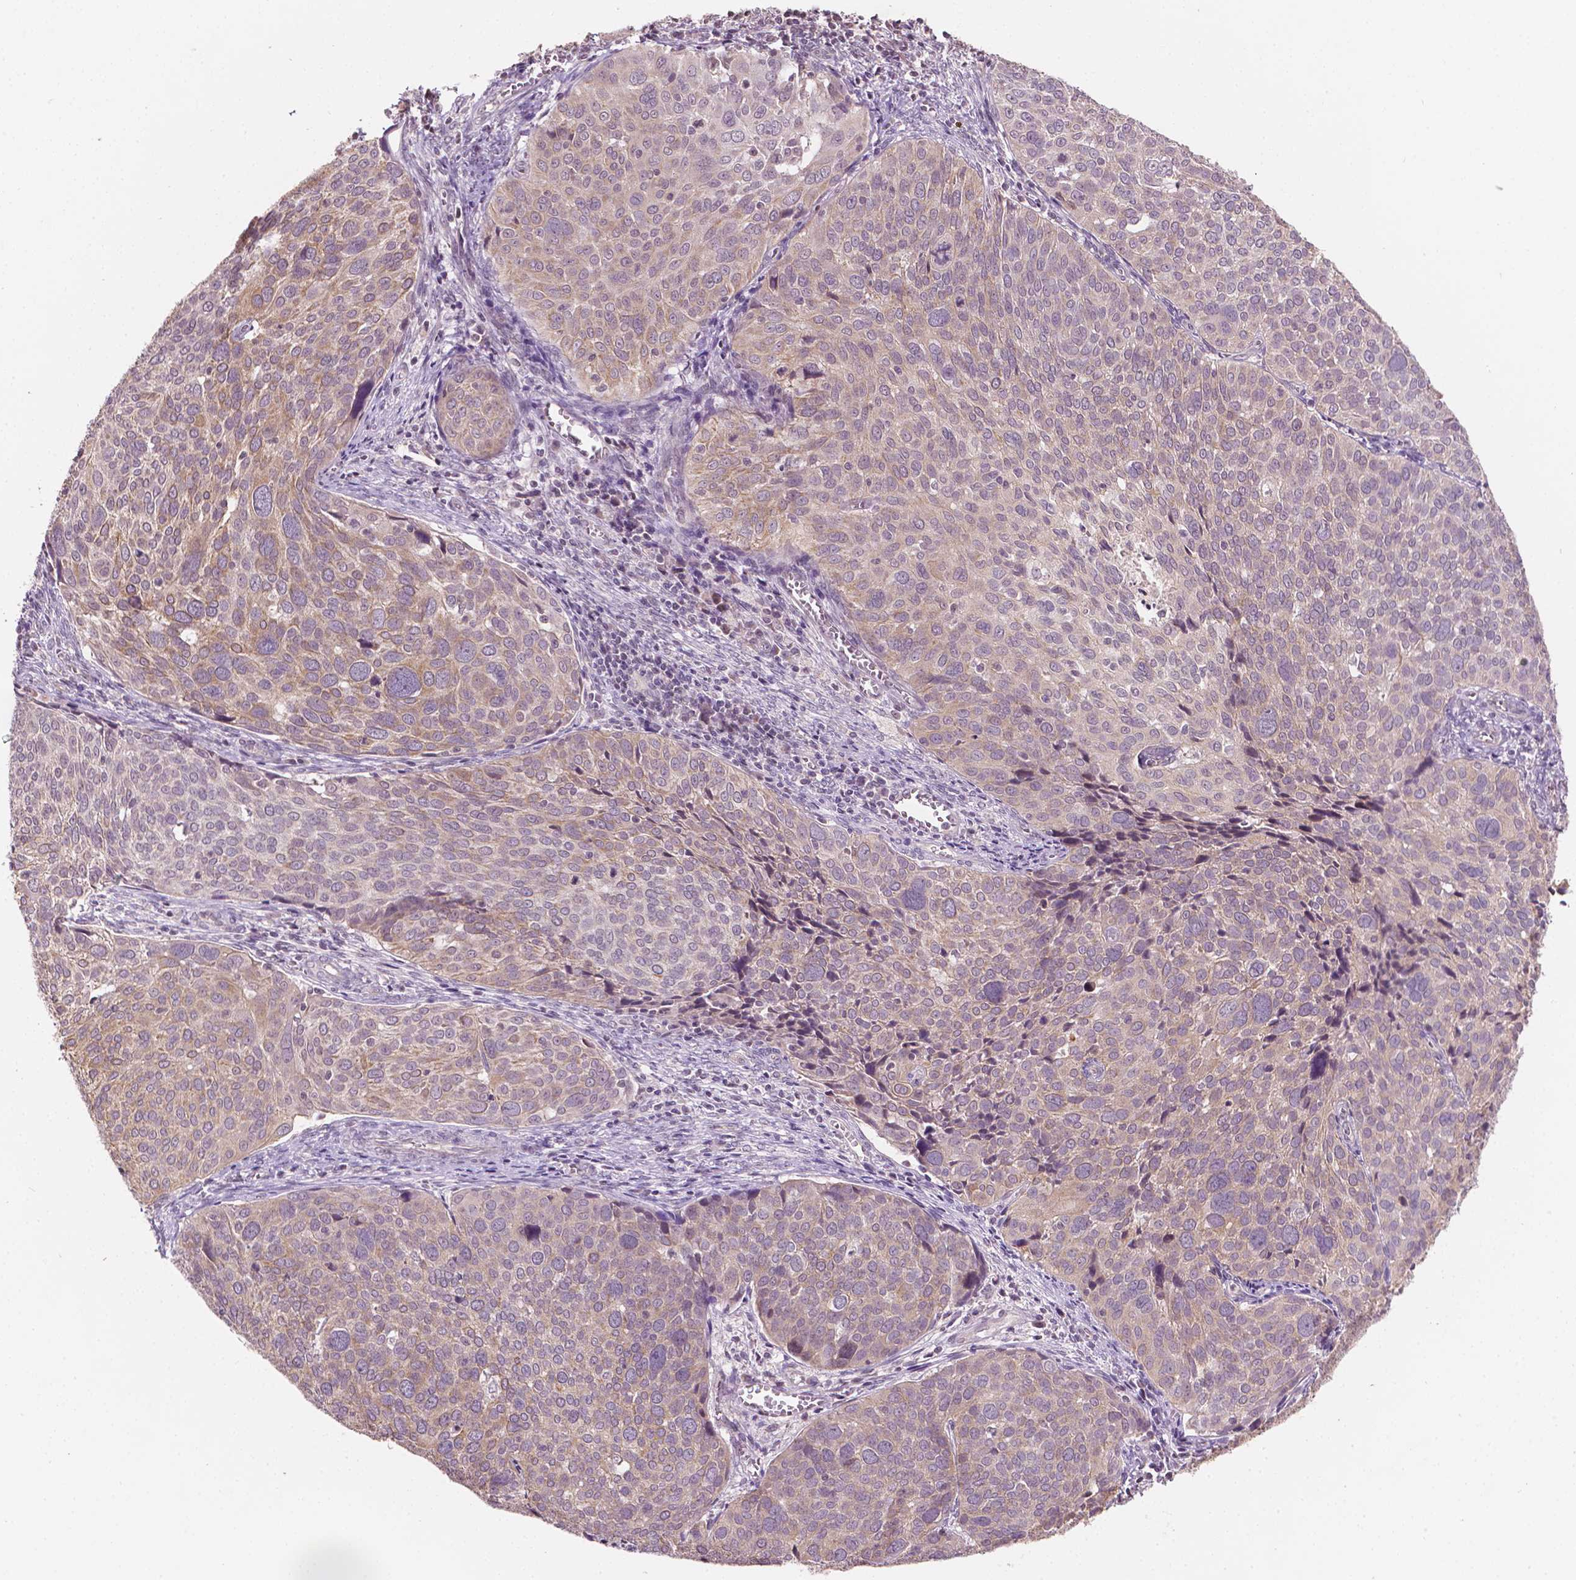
{"staining": {"intensity": "weak", "quantity": ">75%", "location": "cytoplasmic/membranous"}, "tissue": "cervical cancer", "cell_type": "Tumor cells", "image_type": "cancer", "snomed": [{"axis": "morphology", "description": "Squamous cell carcinoma, NOS"}, {"axis": "topography", "description": "Cervix"}], "caption": "Immunohistochemical staining of human squamous cell carcinoma (cervical) shows low levels of weak cytoplasmic/membranous staining in about >75% of tumor cells. (DAB IHC with brightfield microscopy, high magnification).", "gene": "NOS1AP", "patient": {"sex": "female", "age": 39}}